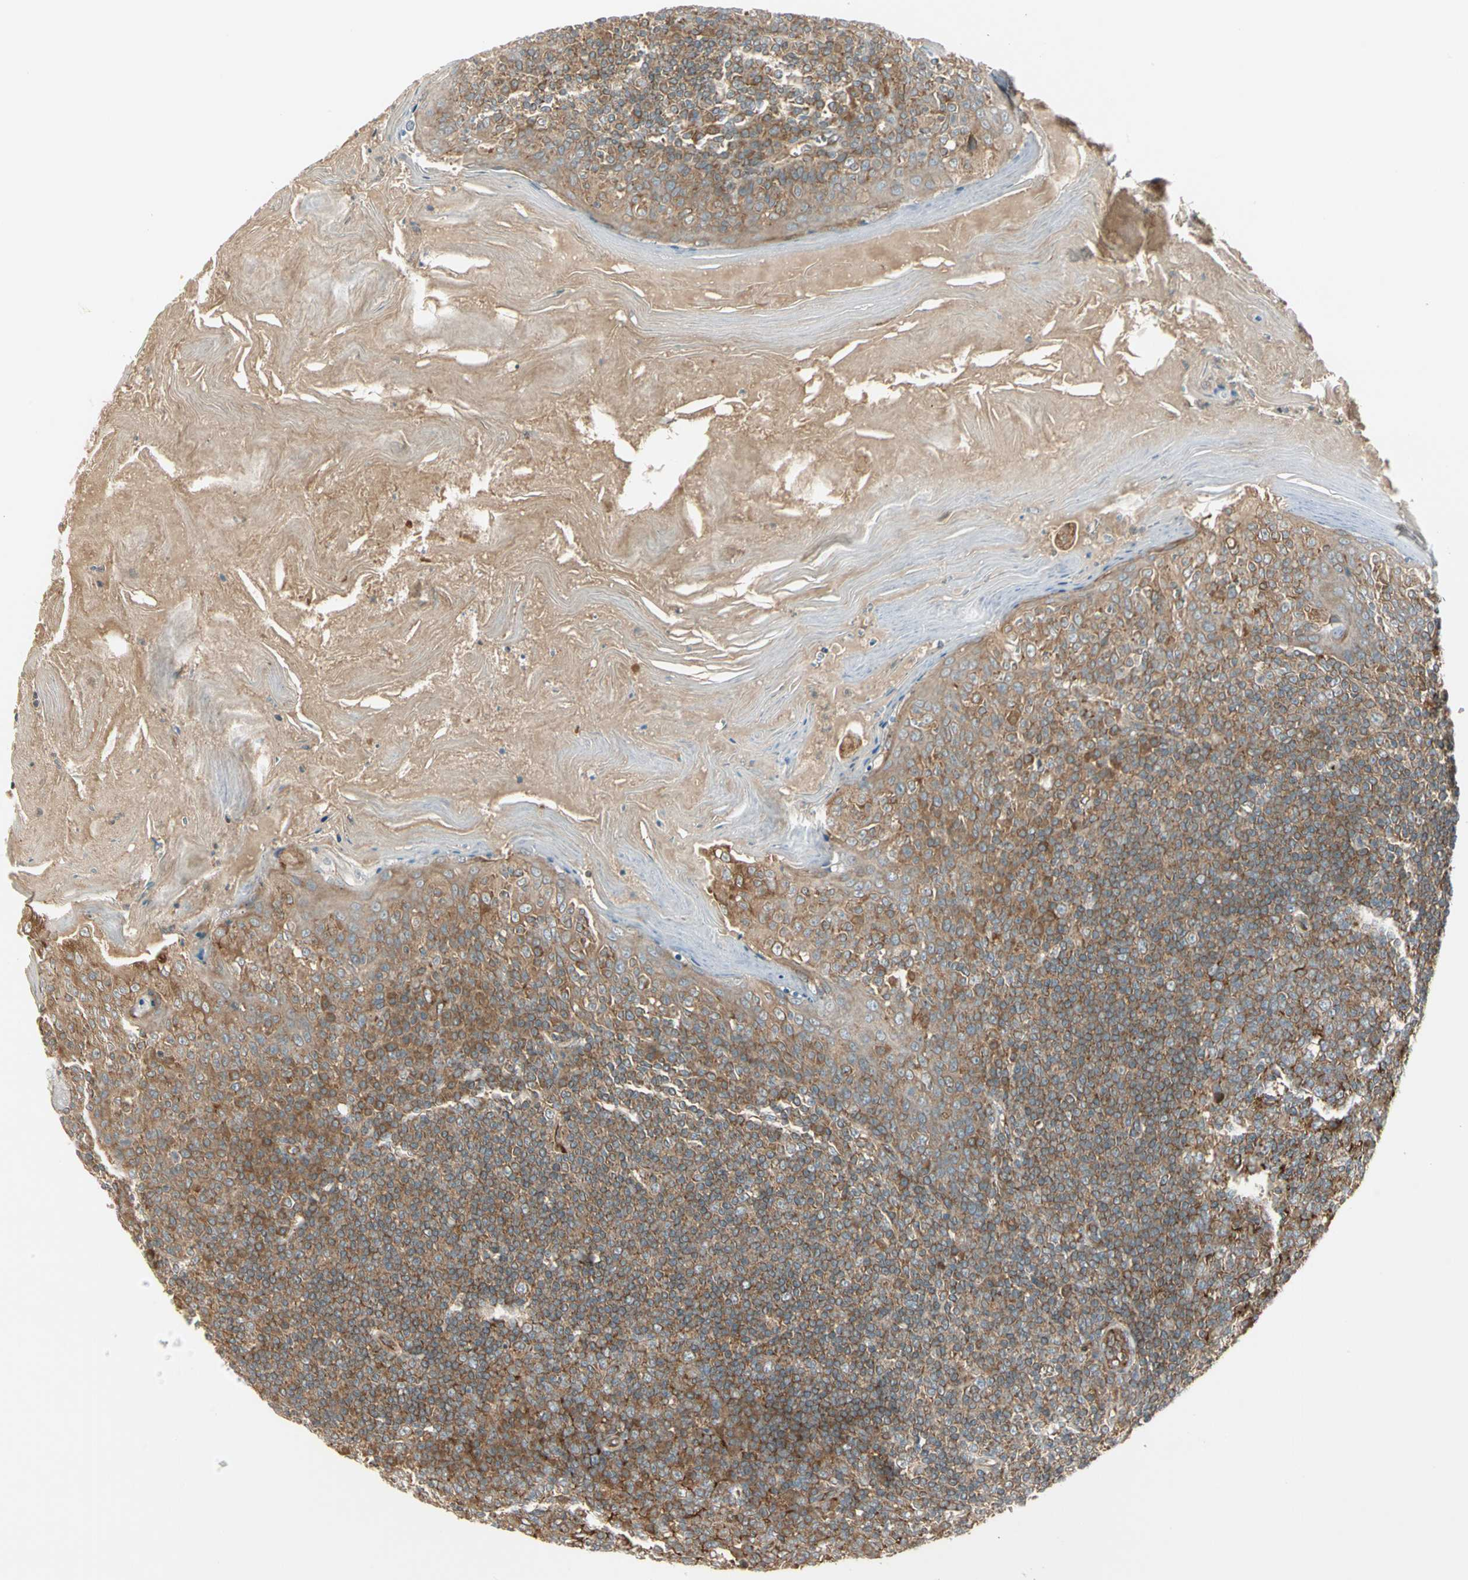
{"staining": {"intensity": "moderate", "quantity": ">75%", "location": "cytoplasmic/membranous"}, "tissue": "tonsil", "cell_type": "Germinal center cells", "image_type": "normal", "snomed": [{"axis": "morphology", "description": "Normal tissue, NOS"}, {"axis": "topography", "description": "Tonsil"}], "caption": "Tonsil stained with a brown dye exhibits moderate cytoplasmic/membranous positive staining in approximately >75% of germinal center cells.", "gene": "TRIO", "patient": {"sex": "male", "age": 31}}